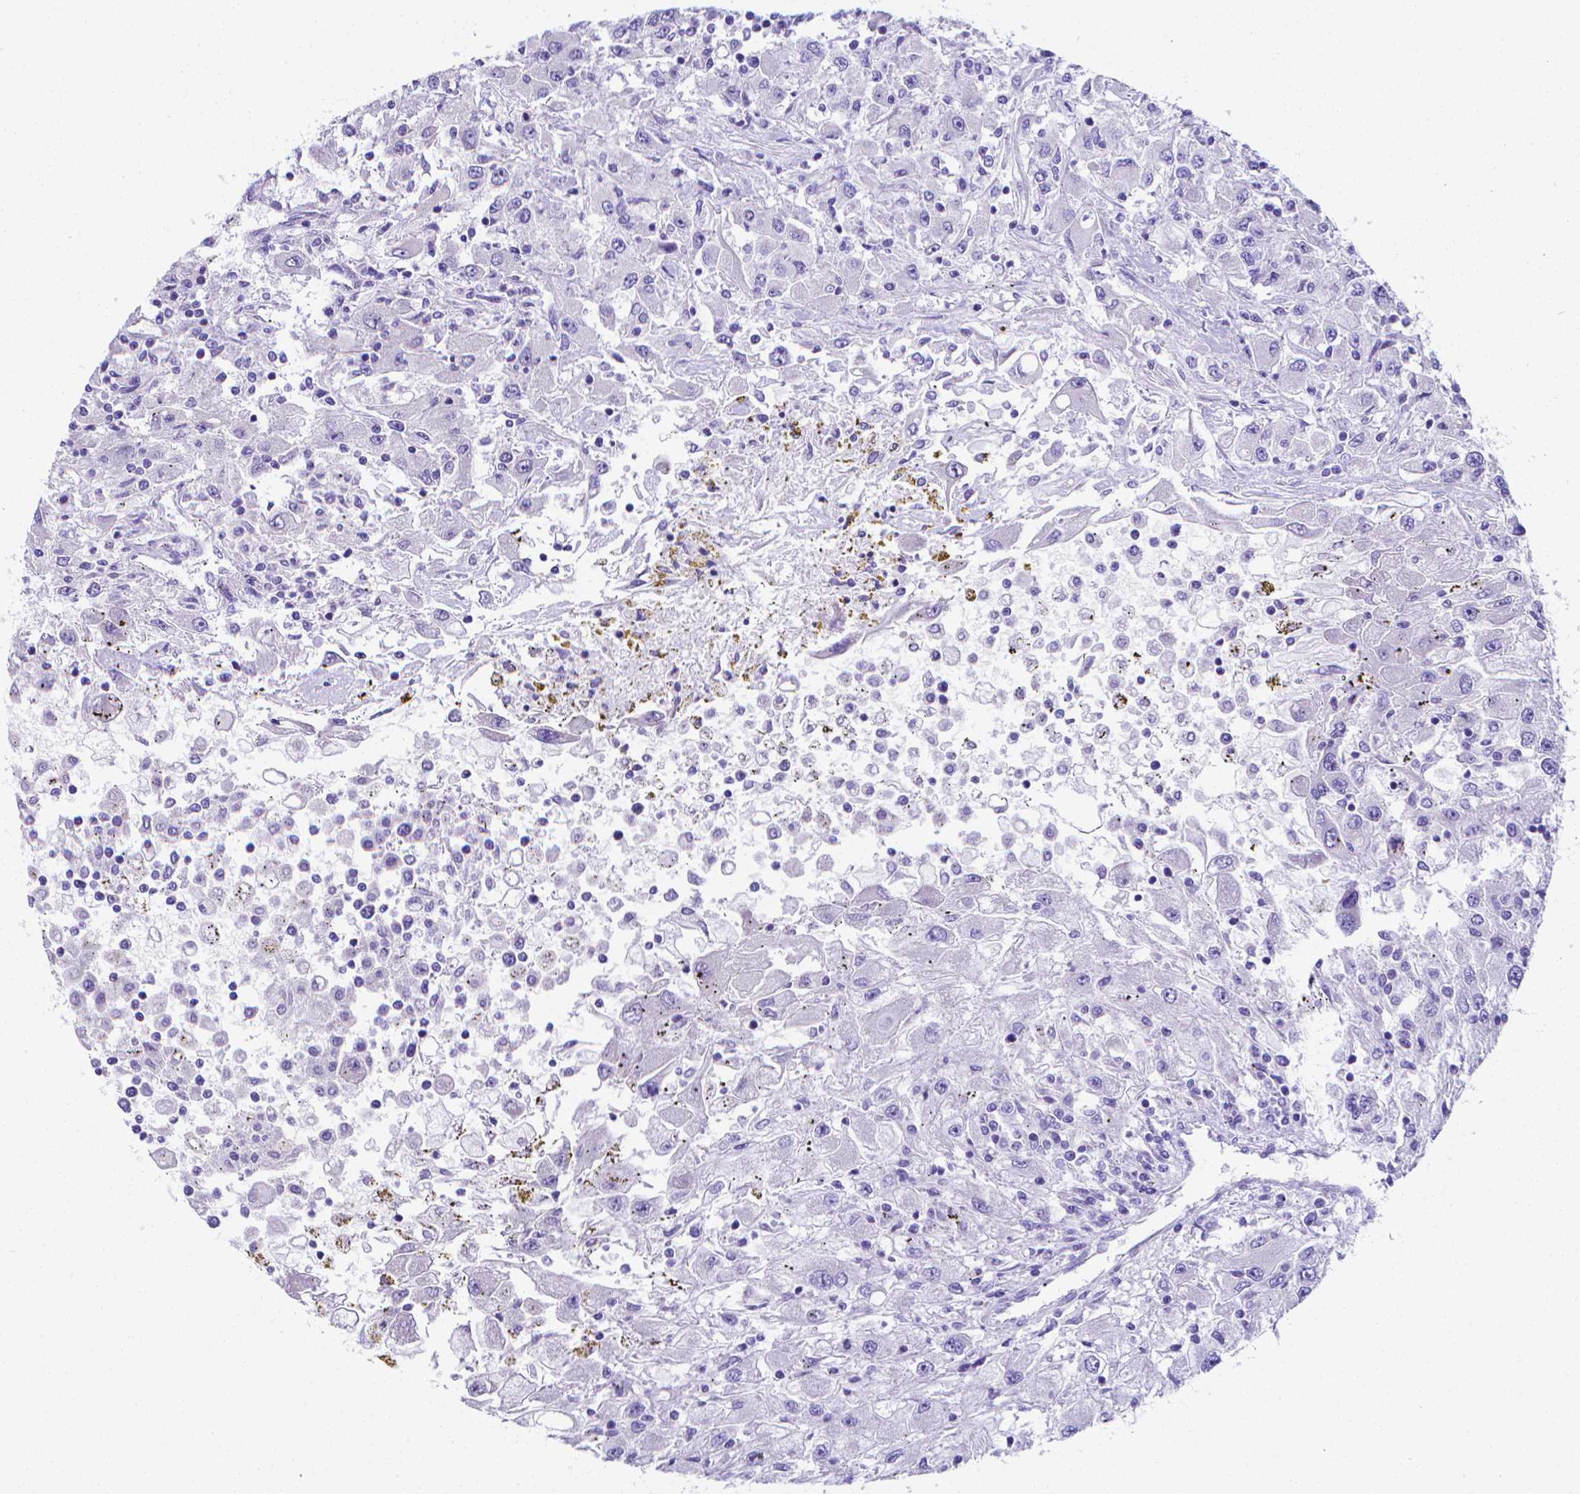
{"staining": {"intensity": "negative", "quantity": "none", "location": "none"}, "tissue": "renal cancer", "cell_type": "Tumor cells", "image_type": "cancer", "snomed": [{"axis": "morphology", "description": "Adenocarcinoma, NOS"}, {"axis": "topography", "description": "Kidney"}], "caption": "Renal cancer stained for a protein using immunohistochemistry (IHC) displays no positivity tumor cells.", "gene": "LRRC73", "patient": {"sex": "female", "age": 67}}